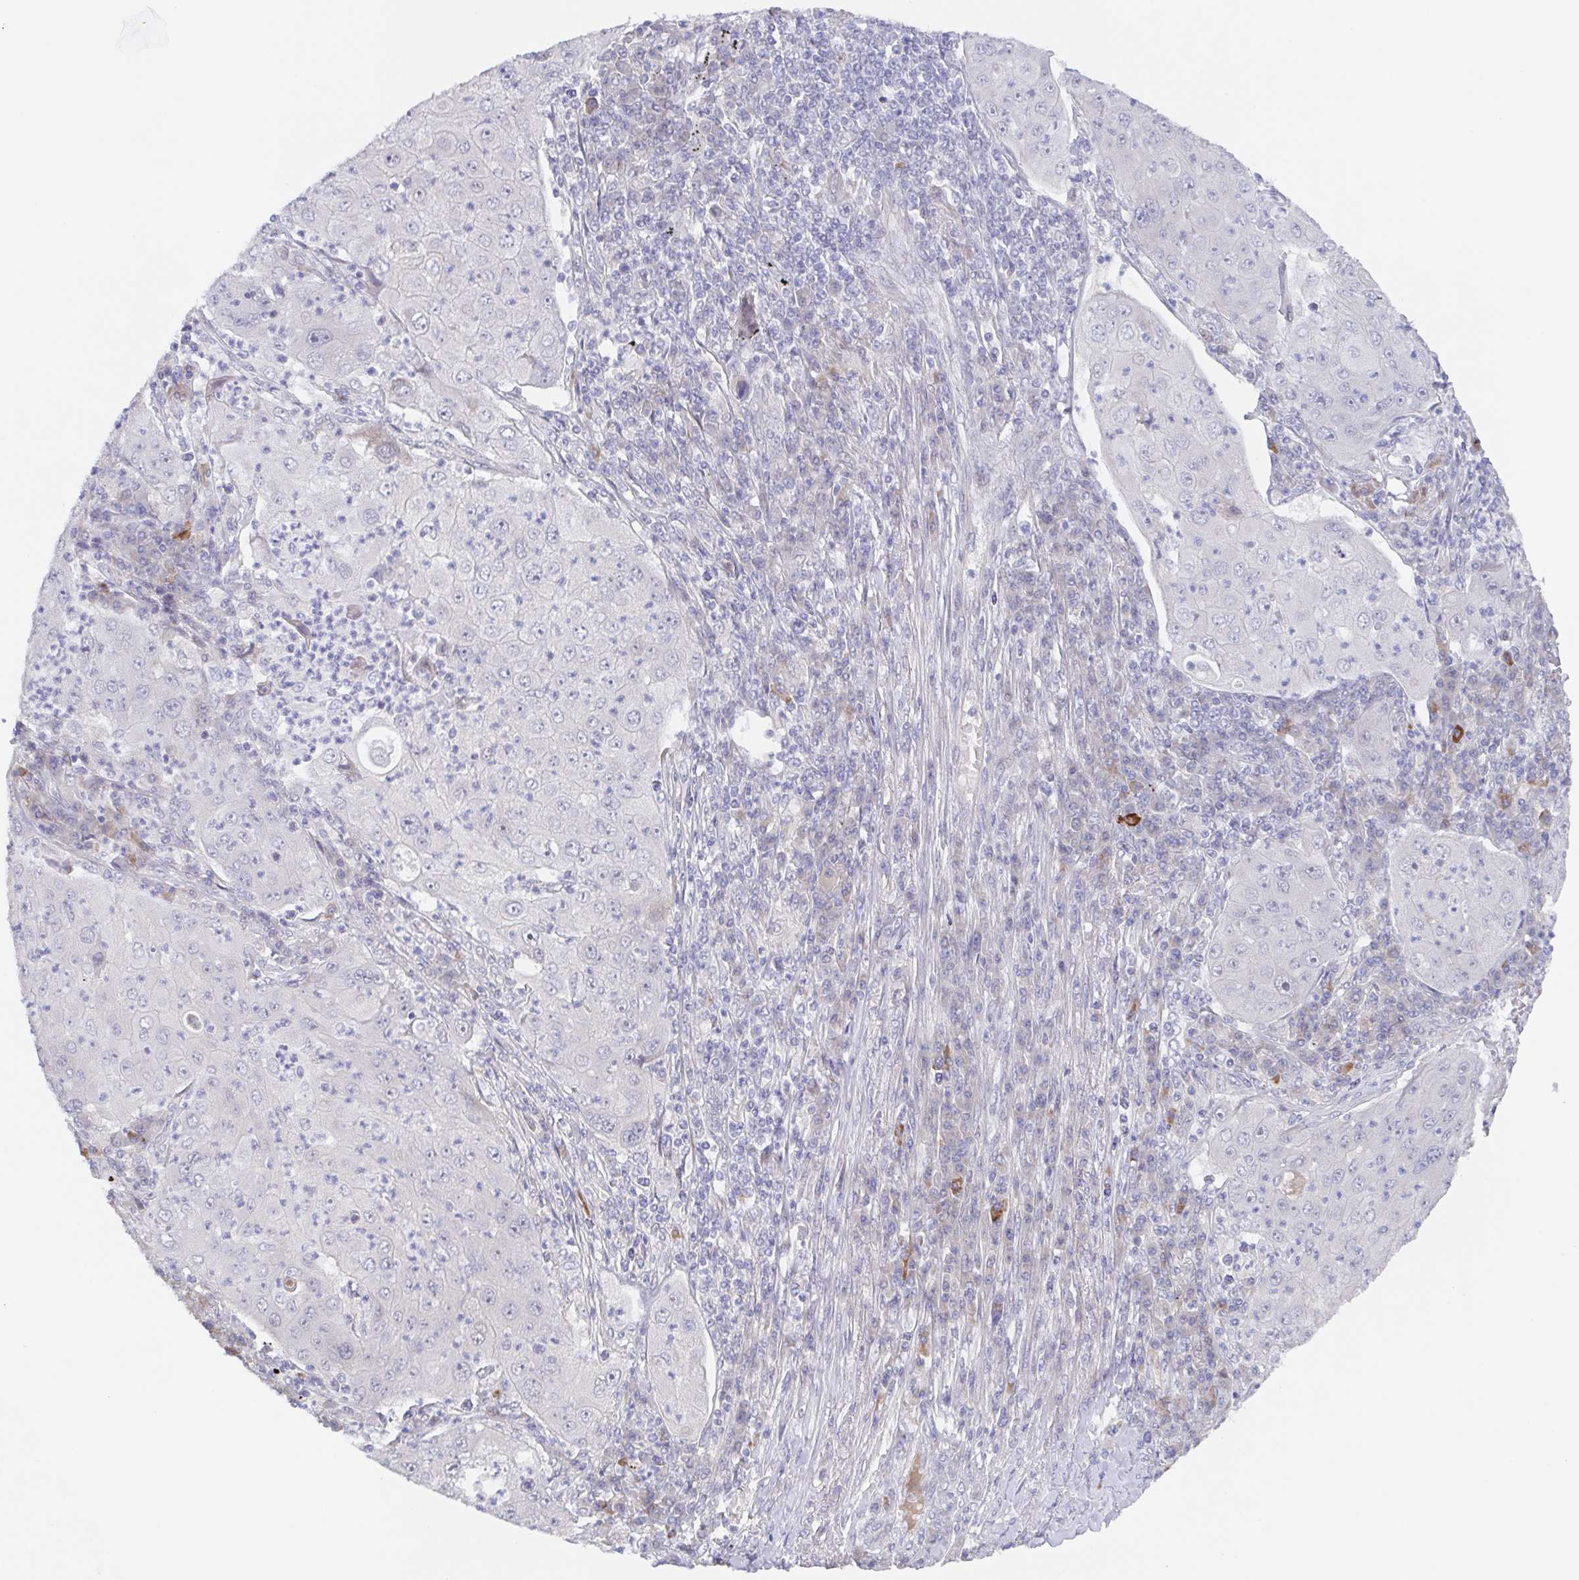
{"staining": {"intensity": "negative", "quantity": "none", "location": "none"}, "tissue": "lung cancer", "cell_type": "Tumor cells", "image_type": "cancer", "snomed": [{"axis": "morphology", "description": "Squamous cell carcinoma, NOS"}, {"axis": "topography", "description": "Lung"}], "caption": "Human lung squamous cell carcinoma stained for a protein using IHC reveals no expression in tumor cells.", "gene": "POU2F3", "patient": {"sex": "female", "age": 59}}